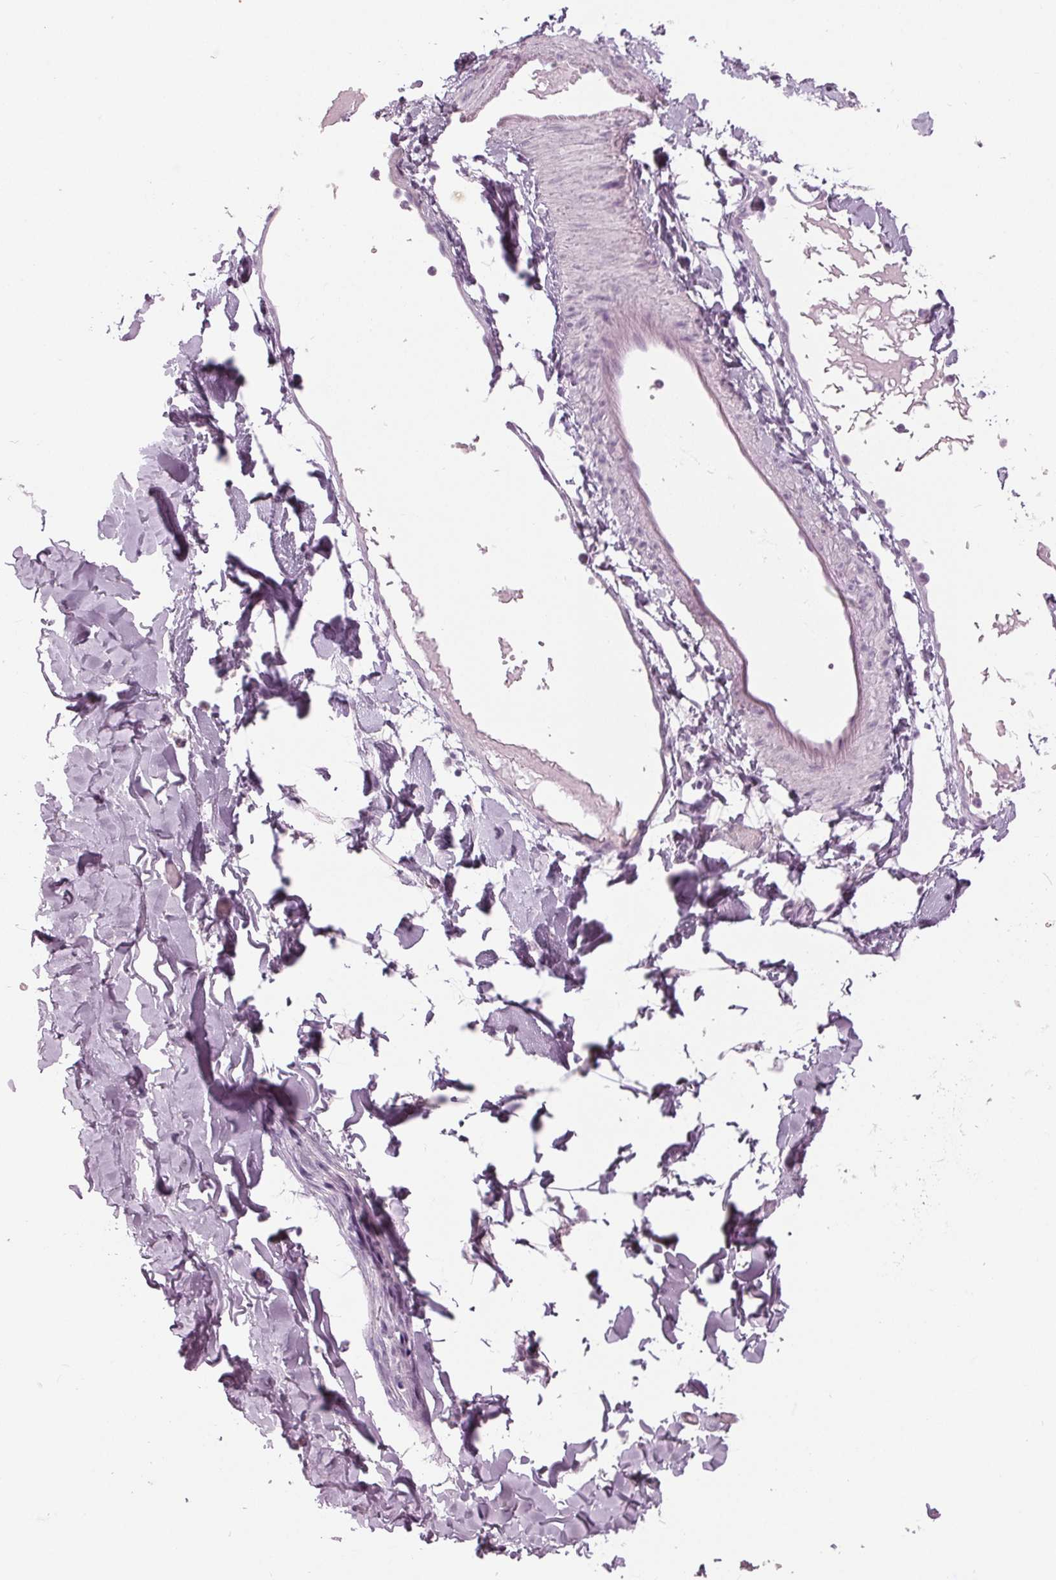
{"staining": {"intensity": "negative", "quantity": "none", "location": "none"}, "tissue": "adipose tissue", "cell_type": "Adipocytes", "image_type": "normal", "snomed": [{"axis": "morphology", "description": "Normal tissue, NOS"}, {"axis": "topography", "description": "Gallbladder"}, {"axis": "topography", "description": "Peripheral nerve tissue"}], "caption": "DAB (3,3'-diaminobenzidine) immunohistochemical staining of benign adipose tissue exhibits no significant positivity in adipocytes. (Stains: DAB immunohistochemistry with hematoxylin counter stain, Microscopy: brightfield microscopy at high magnification).", "gene": "SAMD4A", "patient": {"sex": "female", "age": 45}}